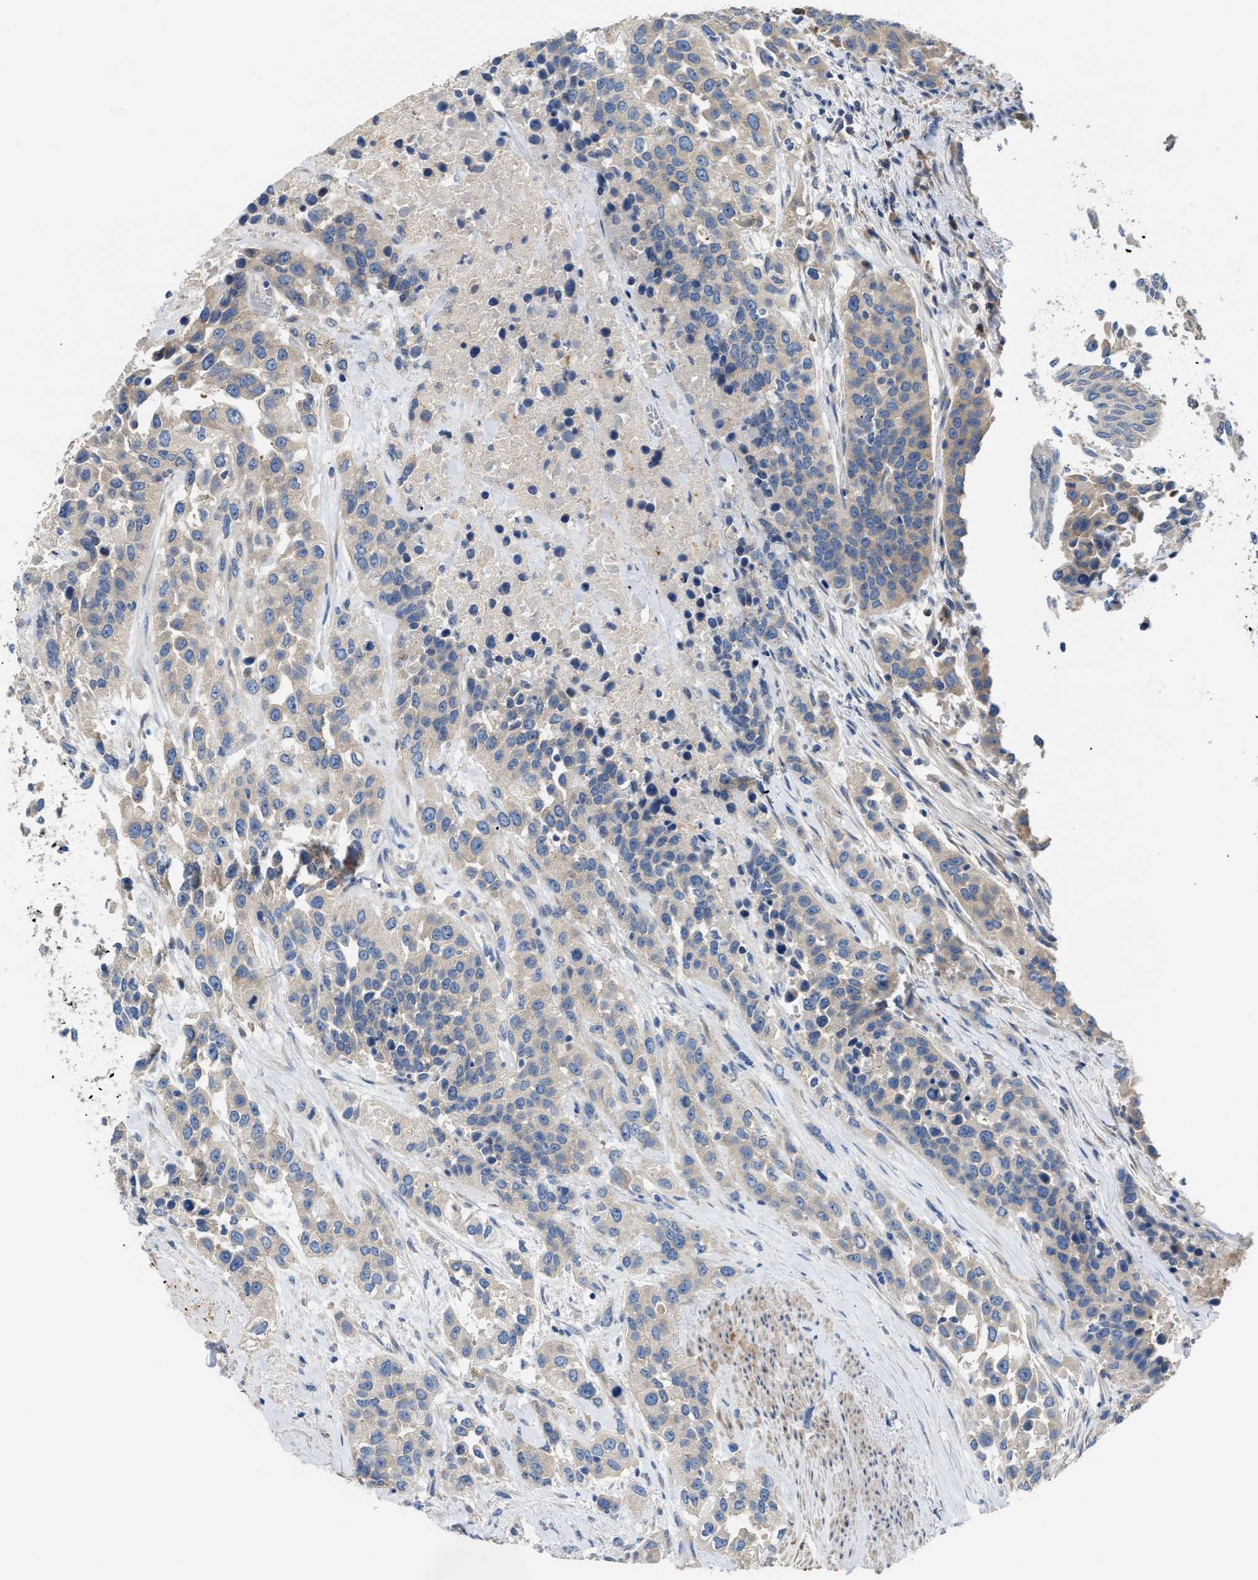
{"staining": {"intensity": "weak", "quantity": "<25%", "location": "cytoplasmic/membranous"}, "tissue": "urothelial cancer", "cell_type": "Tumor cells", "image_type": "cancer", "snomed": [{"axis": "morphology", "description": "Urothelial carcinoma, High grade"}, {"axis": "topography", "description": "Urinary bladder"}], "caption": "IHC photomicrograph of neoplastic tissue: human urothelial cancer stained with DAB demonstrates no significant protein positivity in tumor cells.", "gene": "DHX58", "patient": {"sex": "female", "age": 80}}